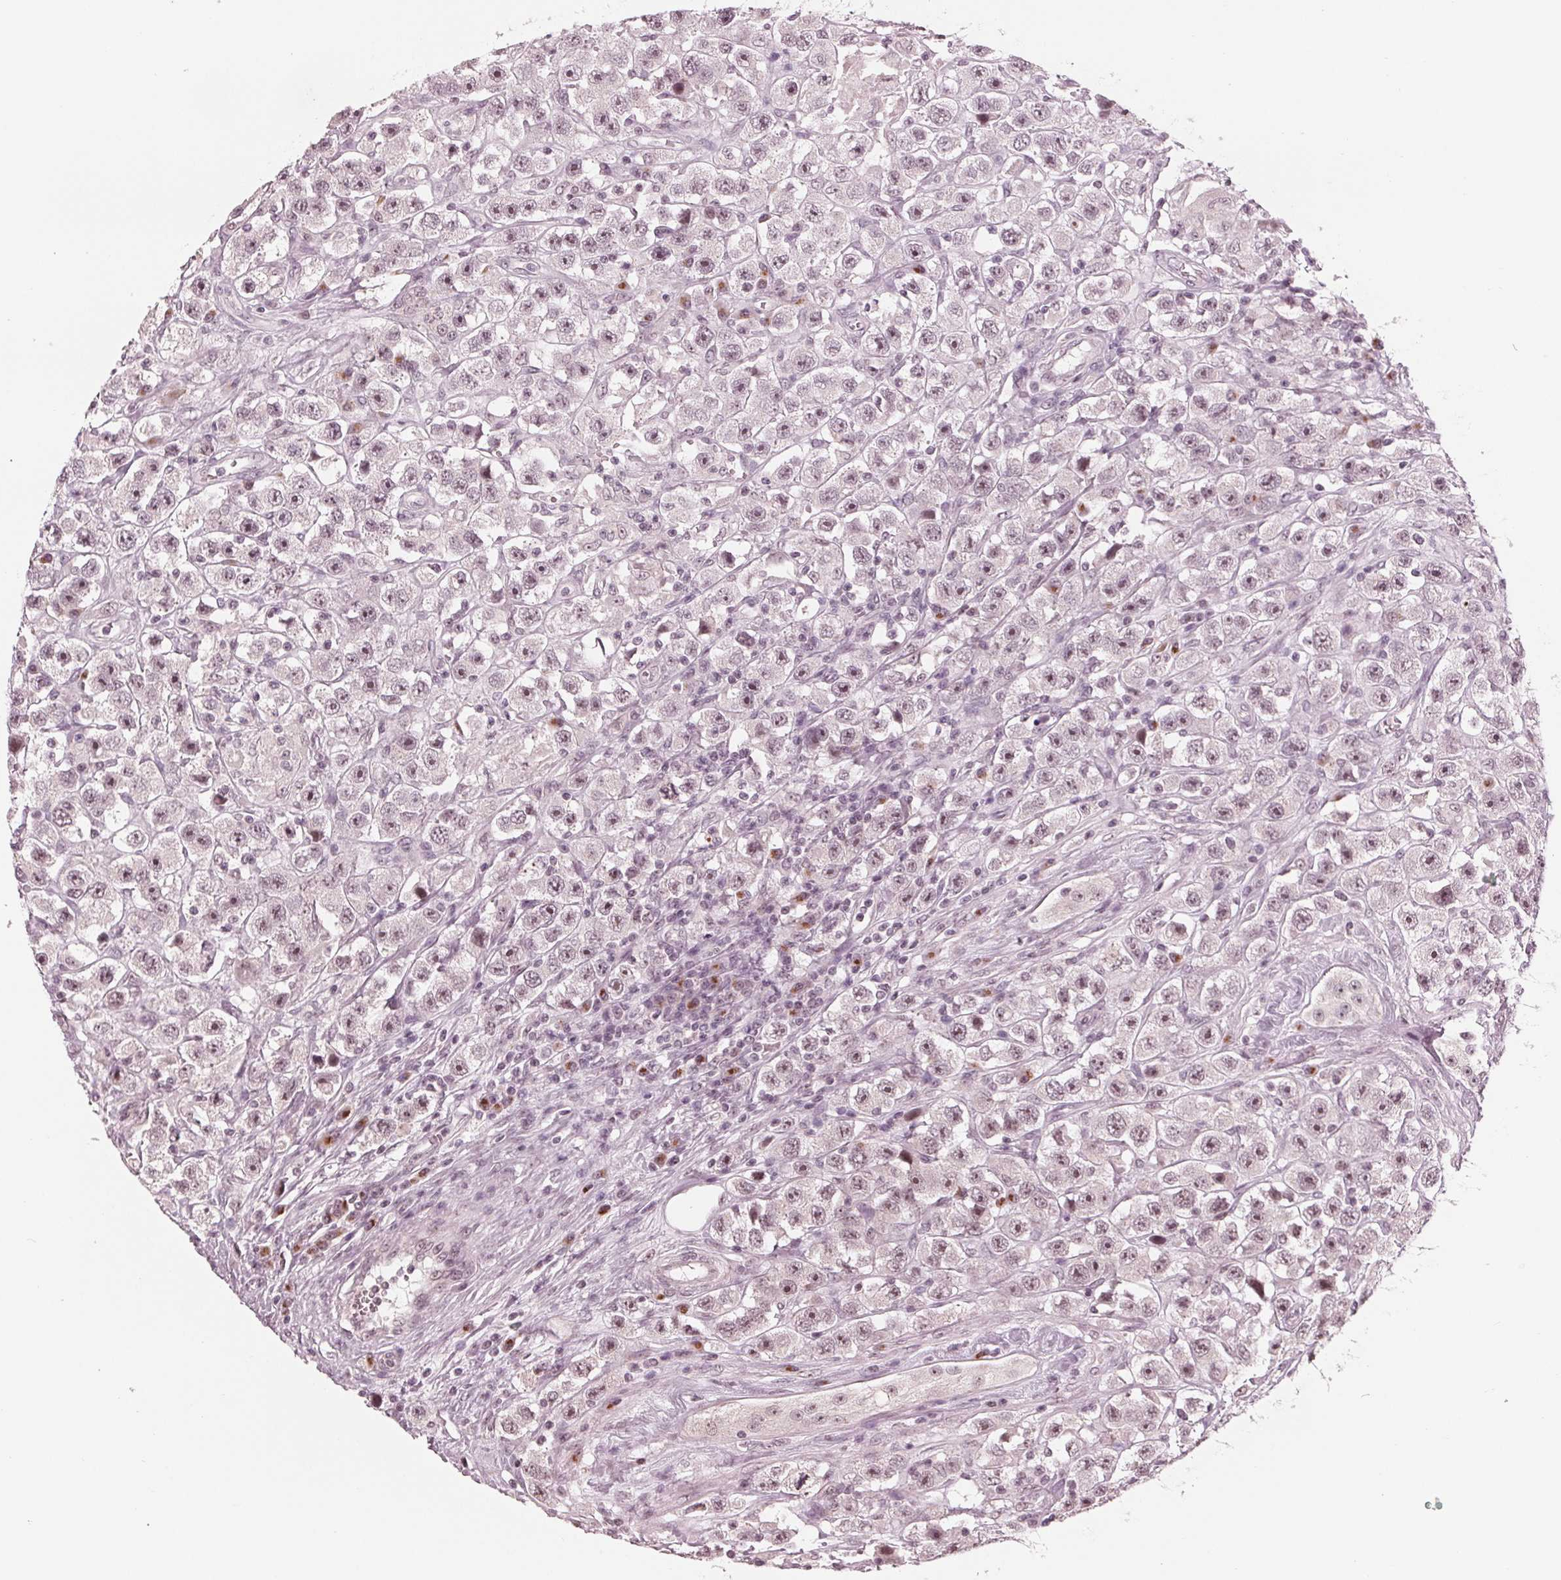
{"staining": {"intensity": "moderate", "quantity": "25%-75%", "location": "nuclear"}, "tissue": "testis cancer", "cell_type": "Tumor cells", "image_type": "cancer", "snomed": [{"axis": "morphology", "description": "Seminoma, NOS"}, {"axis": "topography", "description": "Testis"}], "caption": "This histopathology image displays immunohistochemistry staining of human testis cancer (seminoma), with medium moderate nuclear positivity in approximately 25%-75% of tumor cells.", "gene": "SLX4", "patient": {"sex": "male", "age": 45}}